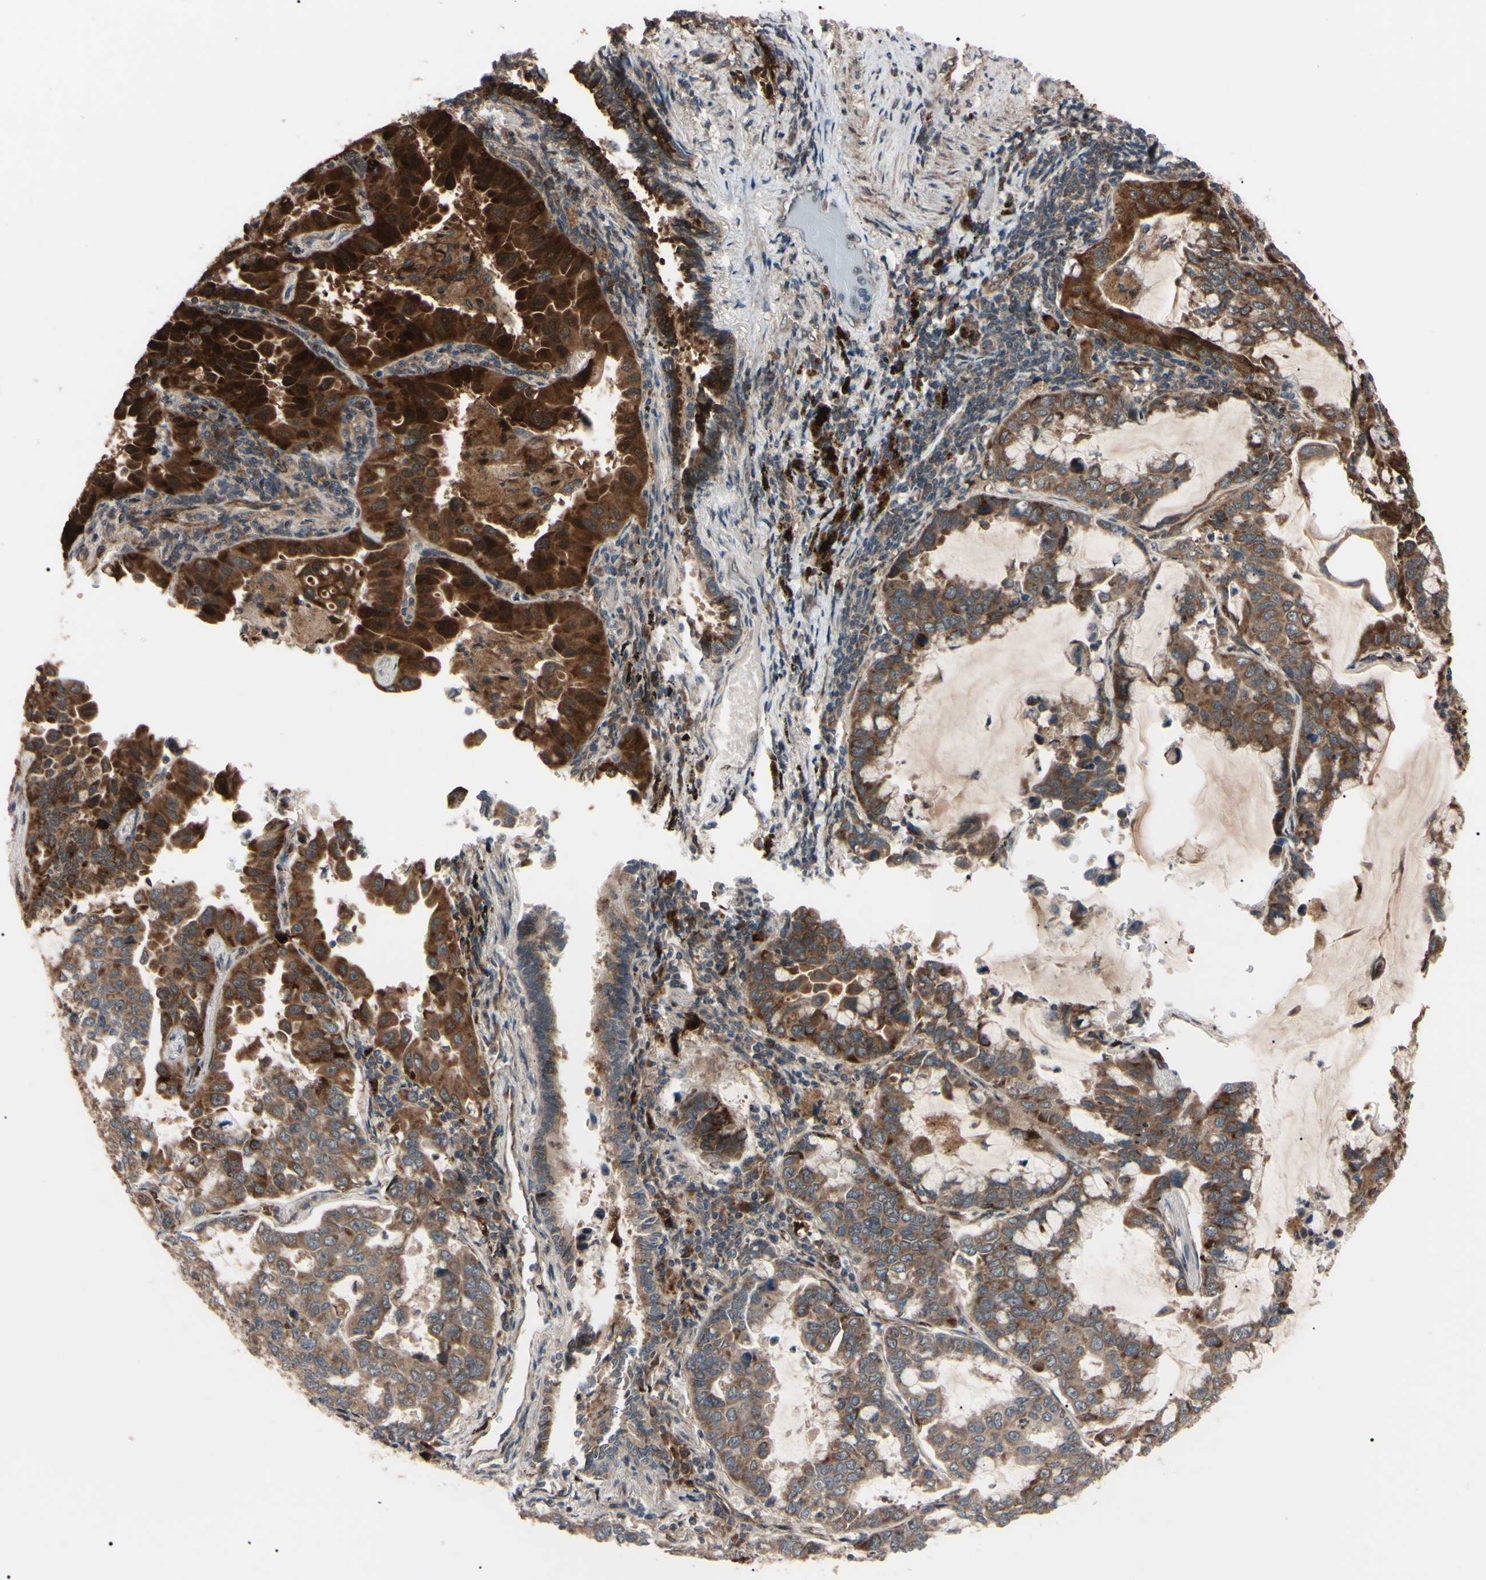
{"staining": {"intensity": "strong", "quantity": ">75%", "location": "cytoplasmic/membranous"}, "tissue": "lung cancer", "cell_type": "Tumor cells", "image_type": "cancer", "snomed": [{"axis": "morphology", "description": "Adenocarcinoma, NOS"}, {"axis": "topography", "description": "Lung"}], "caption": "Human adenocarcinoma (lung) stained for a protein (brown) reveals strong cytoplasmic/membranous positive staining in approximately >75% of tumor cells.", "gene": "GUCY1B1", "patient": {"sex": "male", "age": 64}}